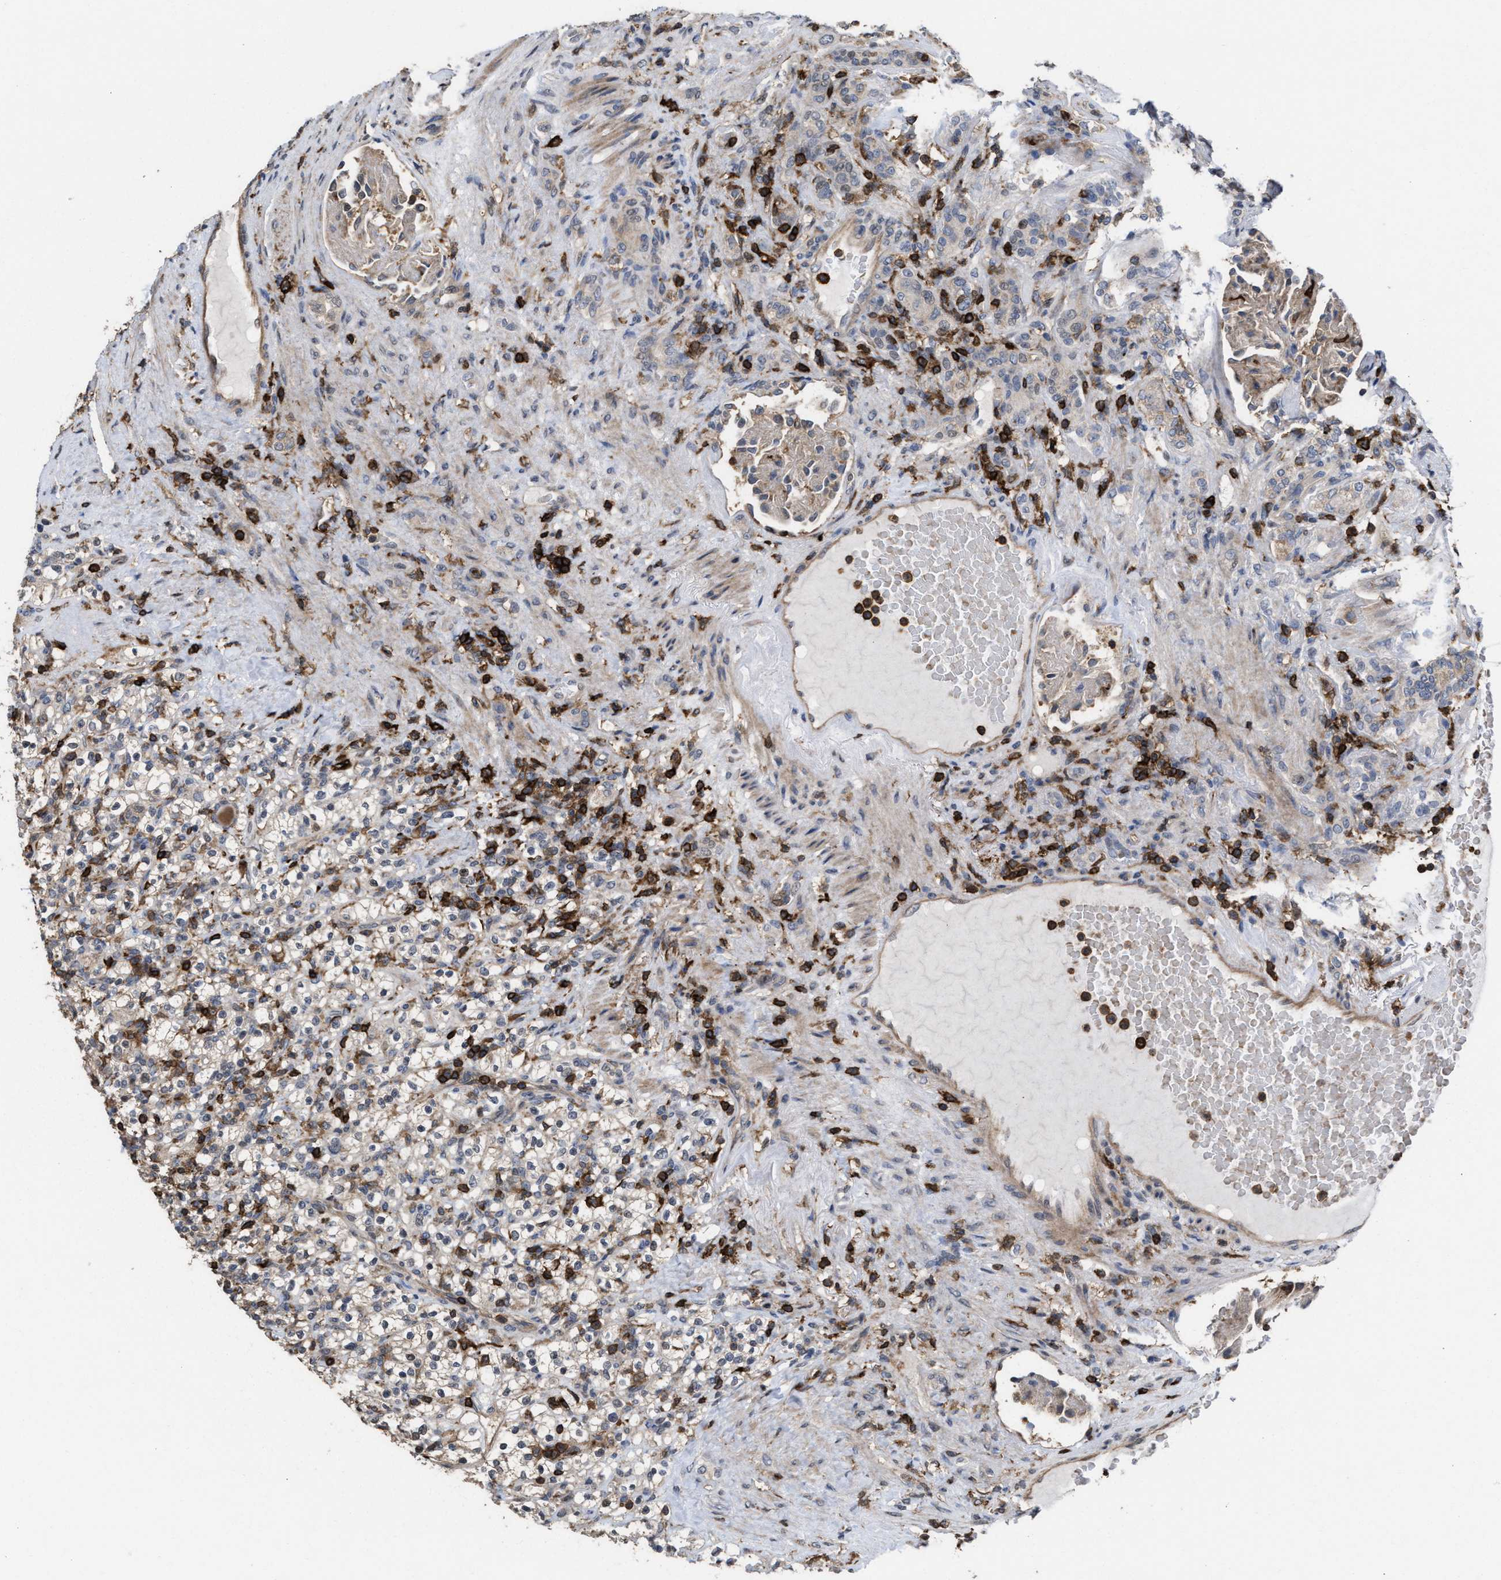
{"staining": {"intensity": "weak", "quantity": "<25%", "location": "cytoplasmic/membranous"}, "tissue": "renal cancer", "cell_type": "Tumor cells", "image_type": "cancer", "snomed": [{"axis": "morphology", "description": "Normal tissue, NOS"}, {"axis": "morphology", "description": "Adenocarcinoma, NOS"}, {"axis": "topography", "description": "Kidney"}], "caption": "The photomicrograph demonstrates no significant staining in tumor cells of renal adenocarcinoma. The staining was performed using DAB (3,3'-diaminobenzidine) to visualize the protein expression in brown, while the nuclei were stained in blue with hematoxylin (Magnification: 20x).", "gene": "PTPRE", "patient": {"sex": "female", "age": 72}}